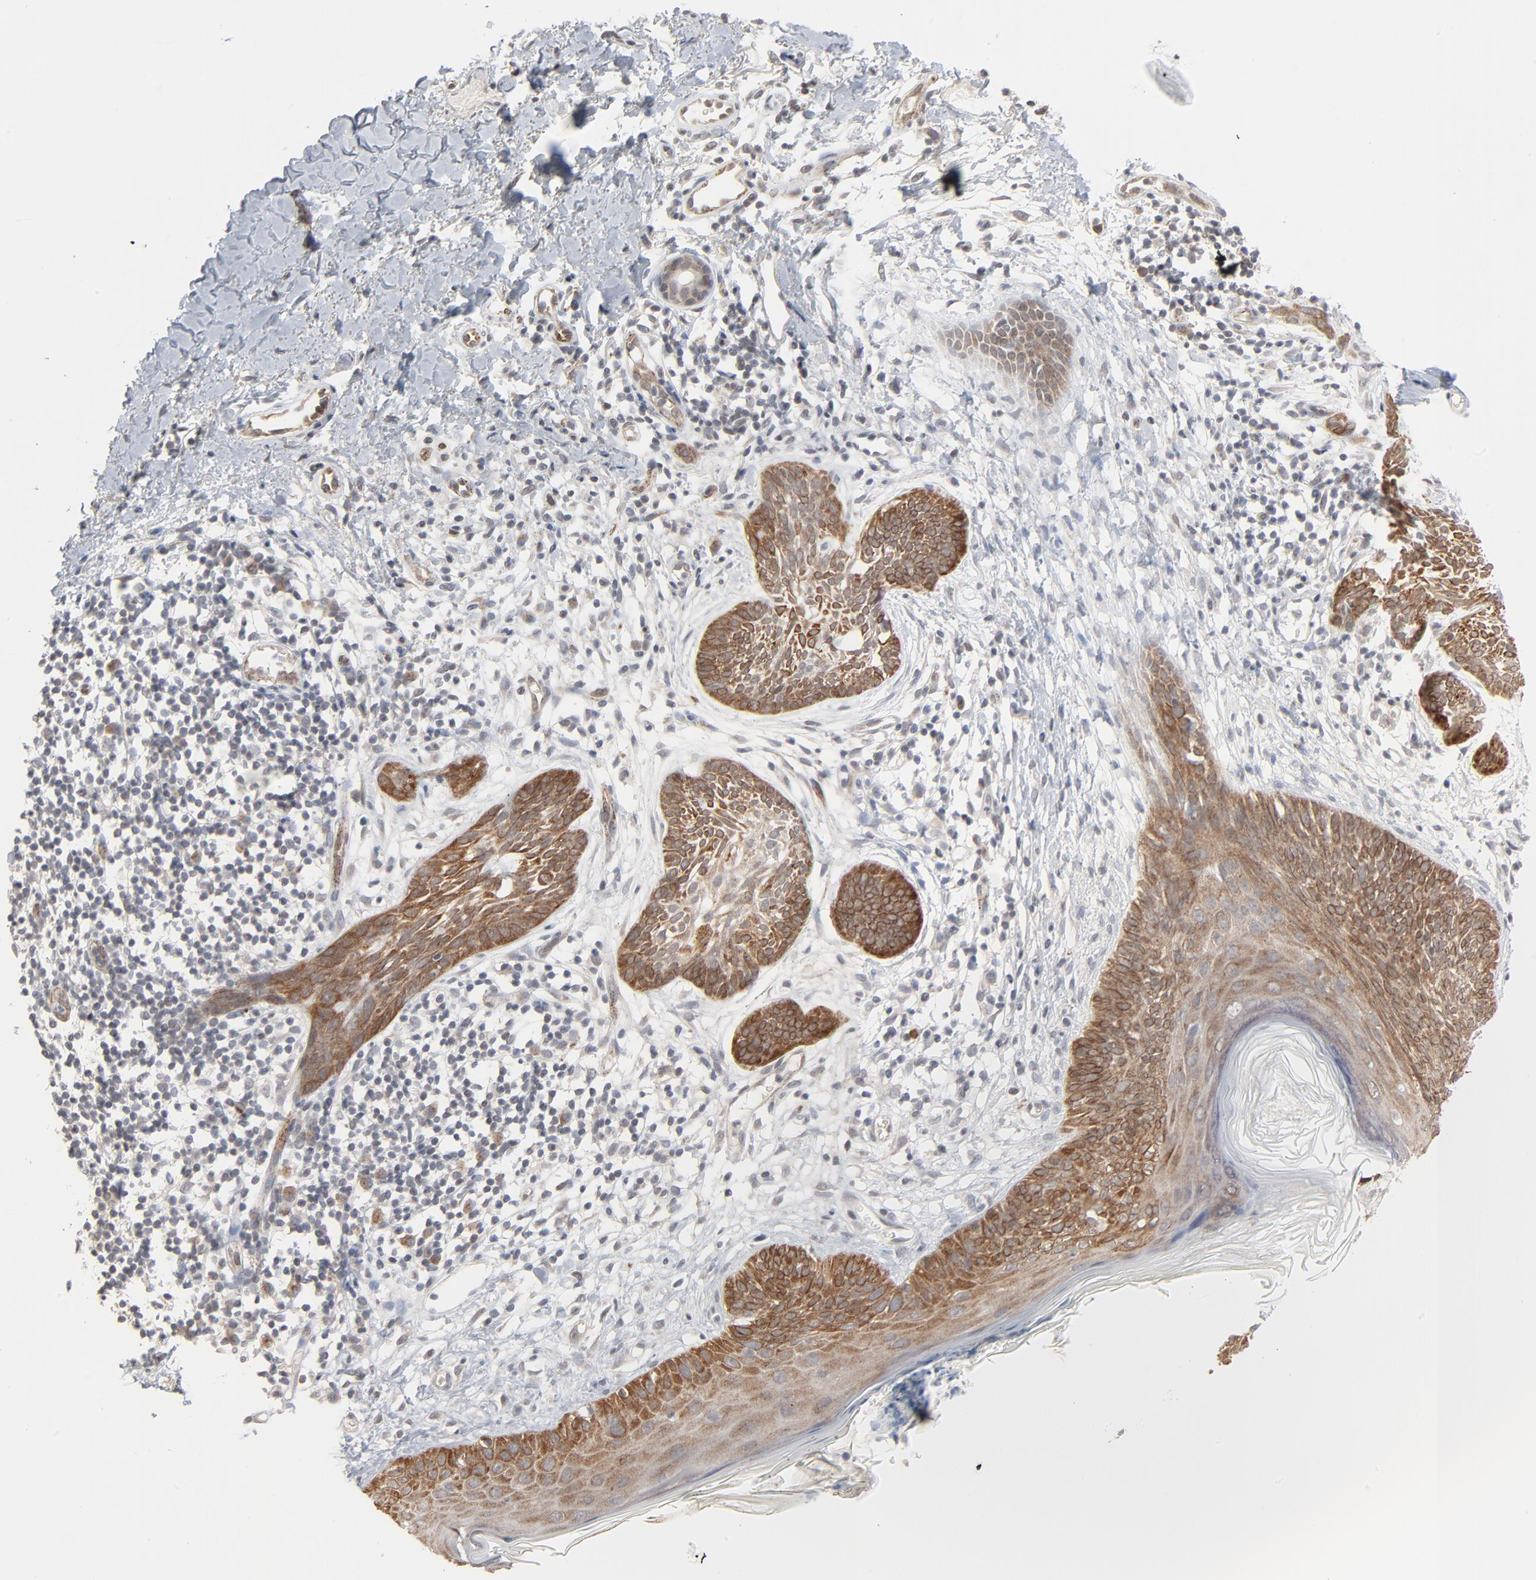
{"staining": {"intensity": "moderate", "quantity": ">75%", "location": "cytoplasmic/membranous"}, "tissue": "skin cancer", "cell_type": "Tumor cells", "image_type": "cancer", "snomed": [{"axis": "morphology", "description": "Normal tissue, NOS"}, {"axis": "morphology", "description": "Basal cell carcinoma"}, {"axis": "topography", "description": "Skin"}], "caption": "The photomicrograph demonstrates staining of skin cancer, revealing moderate cytoplasmic/membranous protein staining (brown color) within tumor cells.", "gene": "ITPR3", "patient": {"sex": "male", "age": 71}}